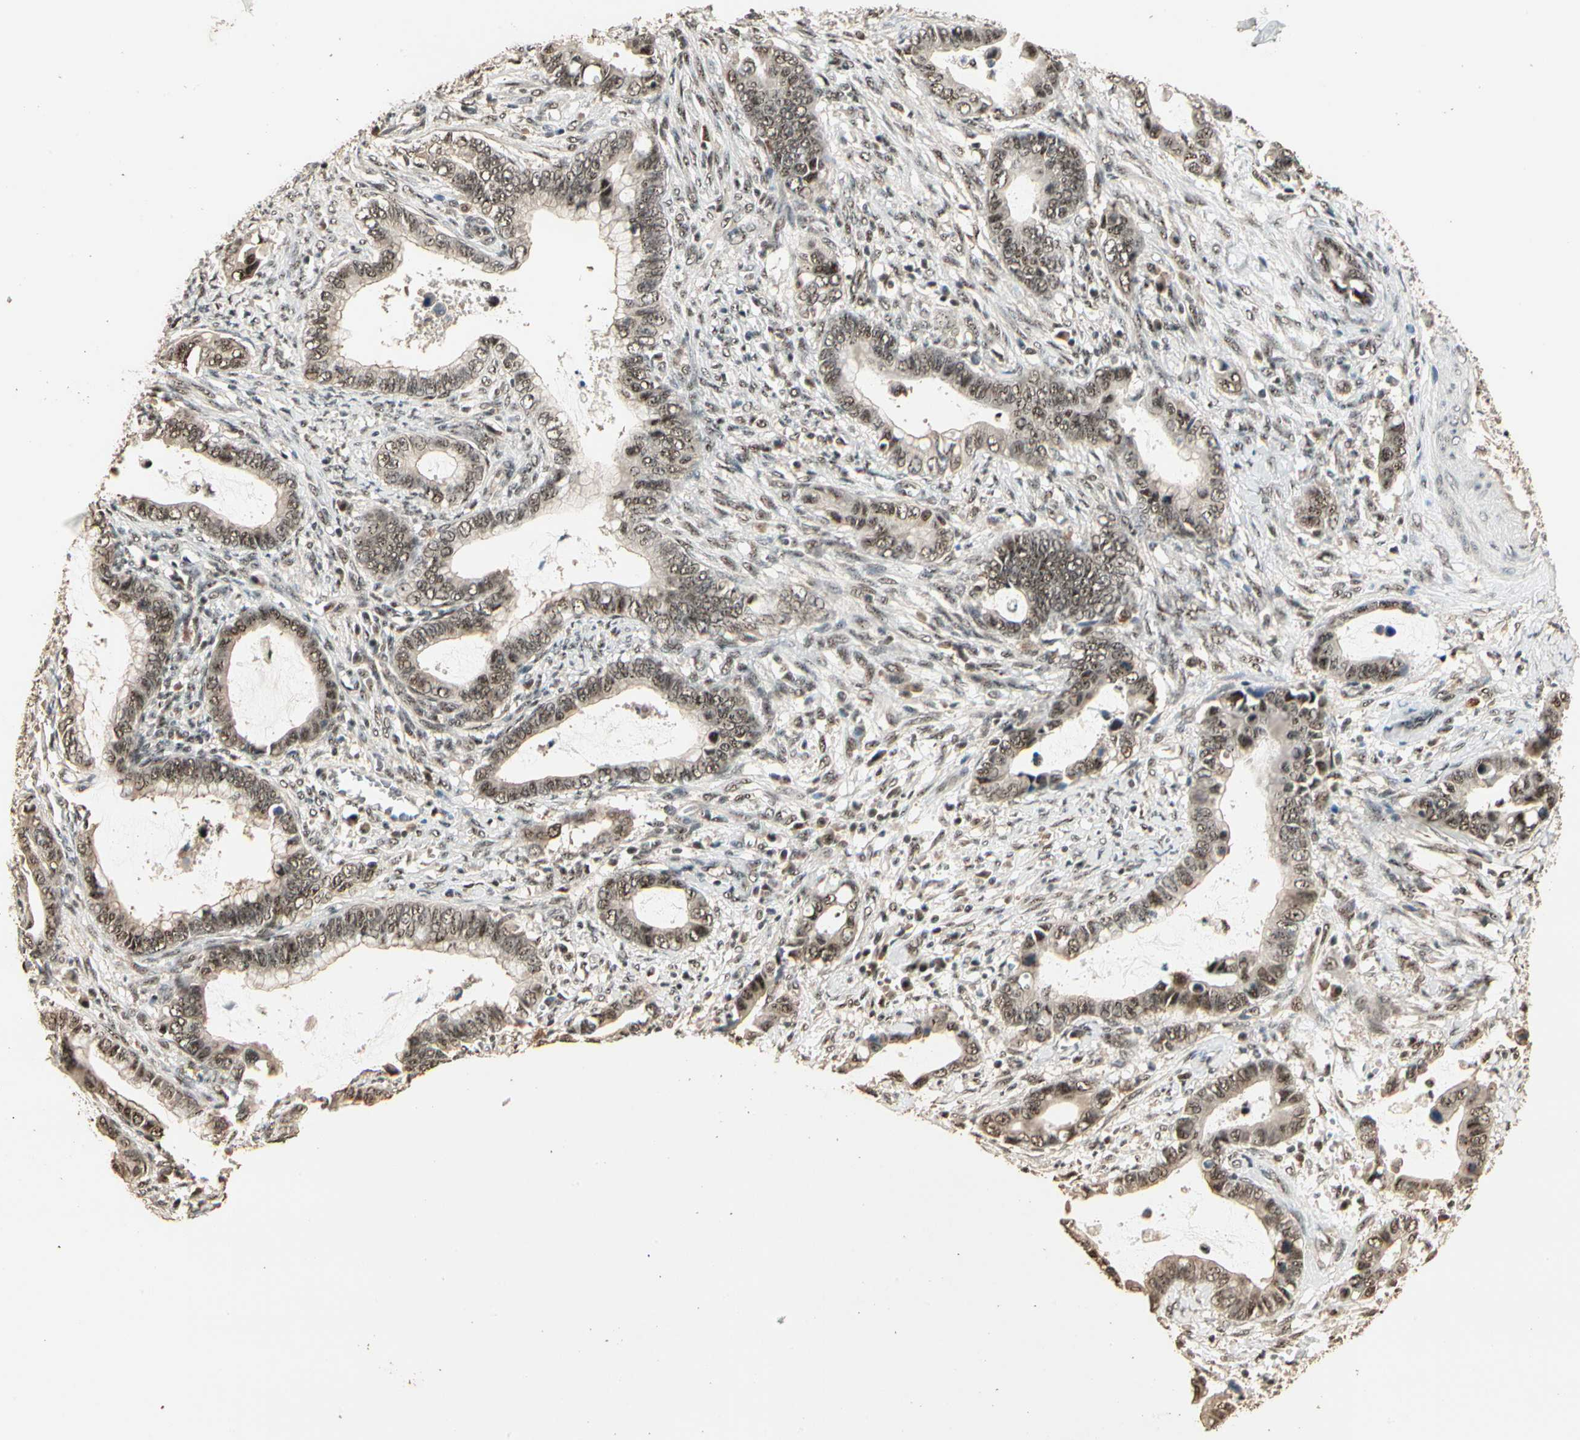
{"staining": {"intensity": "moderate", "quantity": ">75%", "location": "nuclear"}, "tissue": "cervical cancer", "cell_type": "Tumor cells", "image_type": "cancer", "snomed": [{"axis": "morphology", "description": "Adenocarcinoma, NOS"}, {"axis": "topography", "description": "Cervix"}], "caption": "Protein staining displays moderate nuclear staining in about >75% of tumor cells in adenocarcinoma (cervical).", "gene": "RBM25", "patient": {"sex": "female", "age": 44}}